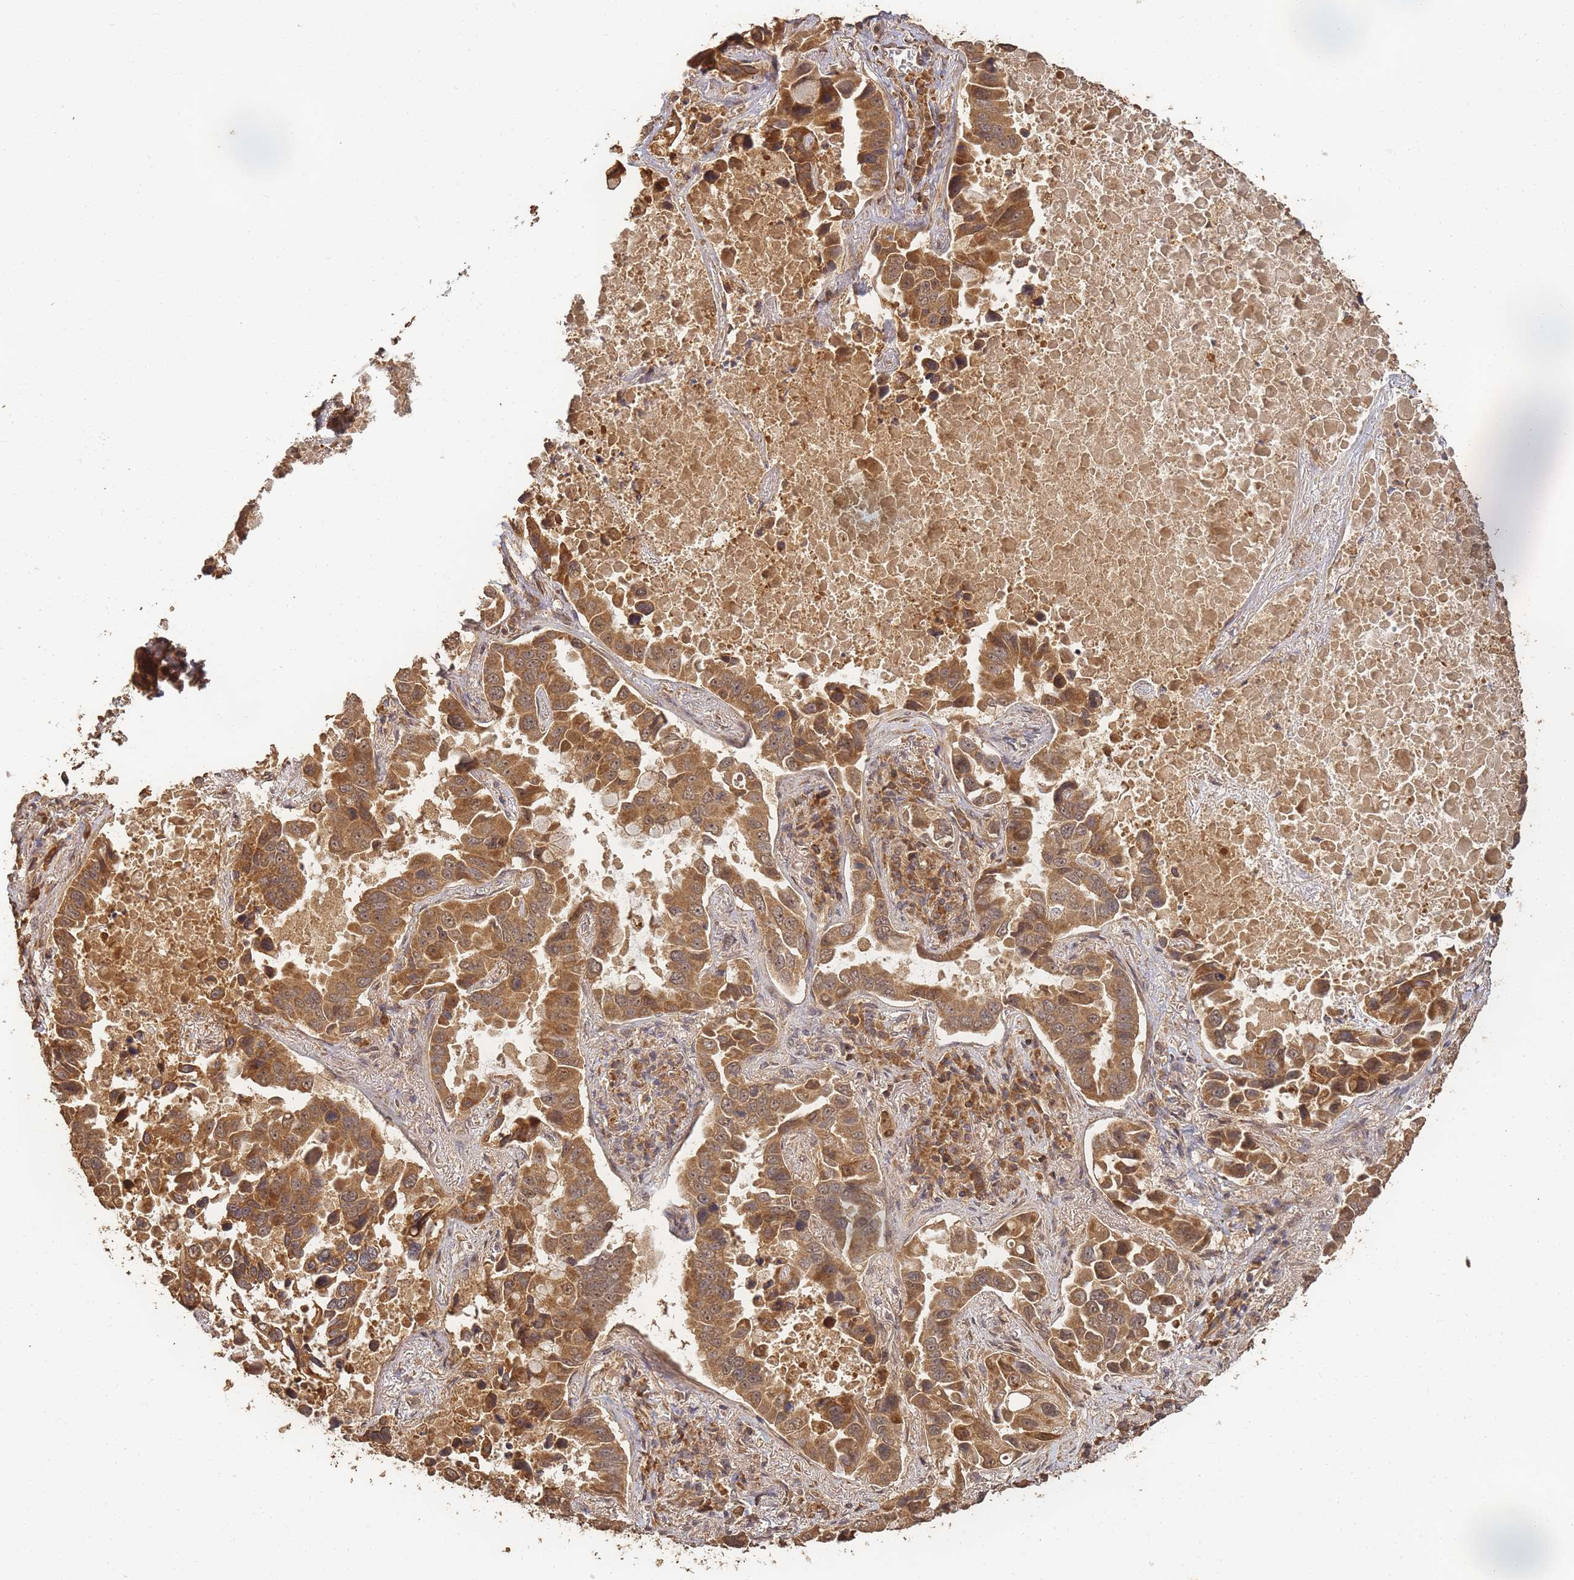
{"staining": {"intensity": "moderate", "quantity": ">75%", "location": "cytoplasmic/membranous,nuclear"}, "tissue": "lung cancer", "cell_type": "Tumor cells", "image_type": "cancer", "snomed": [{"axis": "morphology", "description": "Adenocarcinoma, NOS"}, {"axis": "topography", "description": "Lung"}], "caption": "Immunohistochemistry (IHC) histopathology image of human adenocarcinoma (lung) stained for a protein (brown), which shows medium levels of moderate cytoplasmic/membranous and nuclear staining in approximately >75% of tumor cells.", "gene": "ALKBH1", "patient": {"sex": "male", "age": 64}}